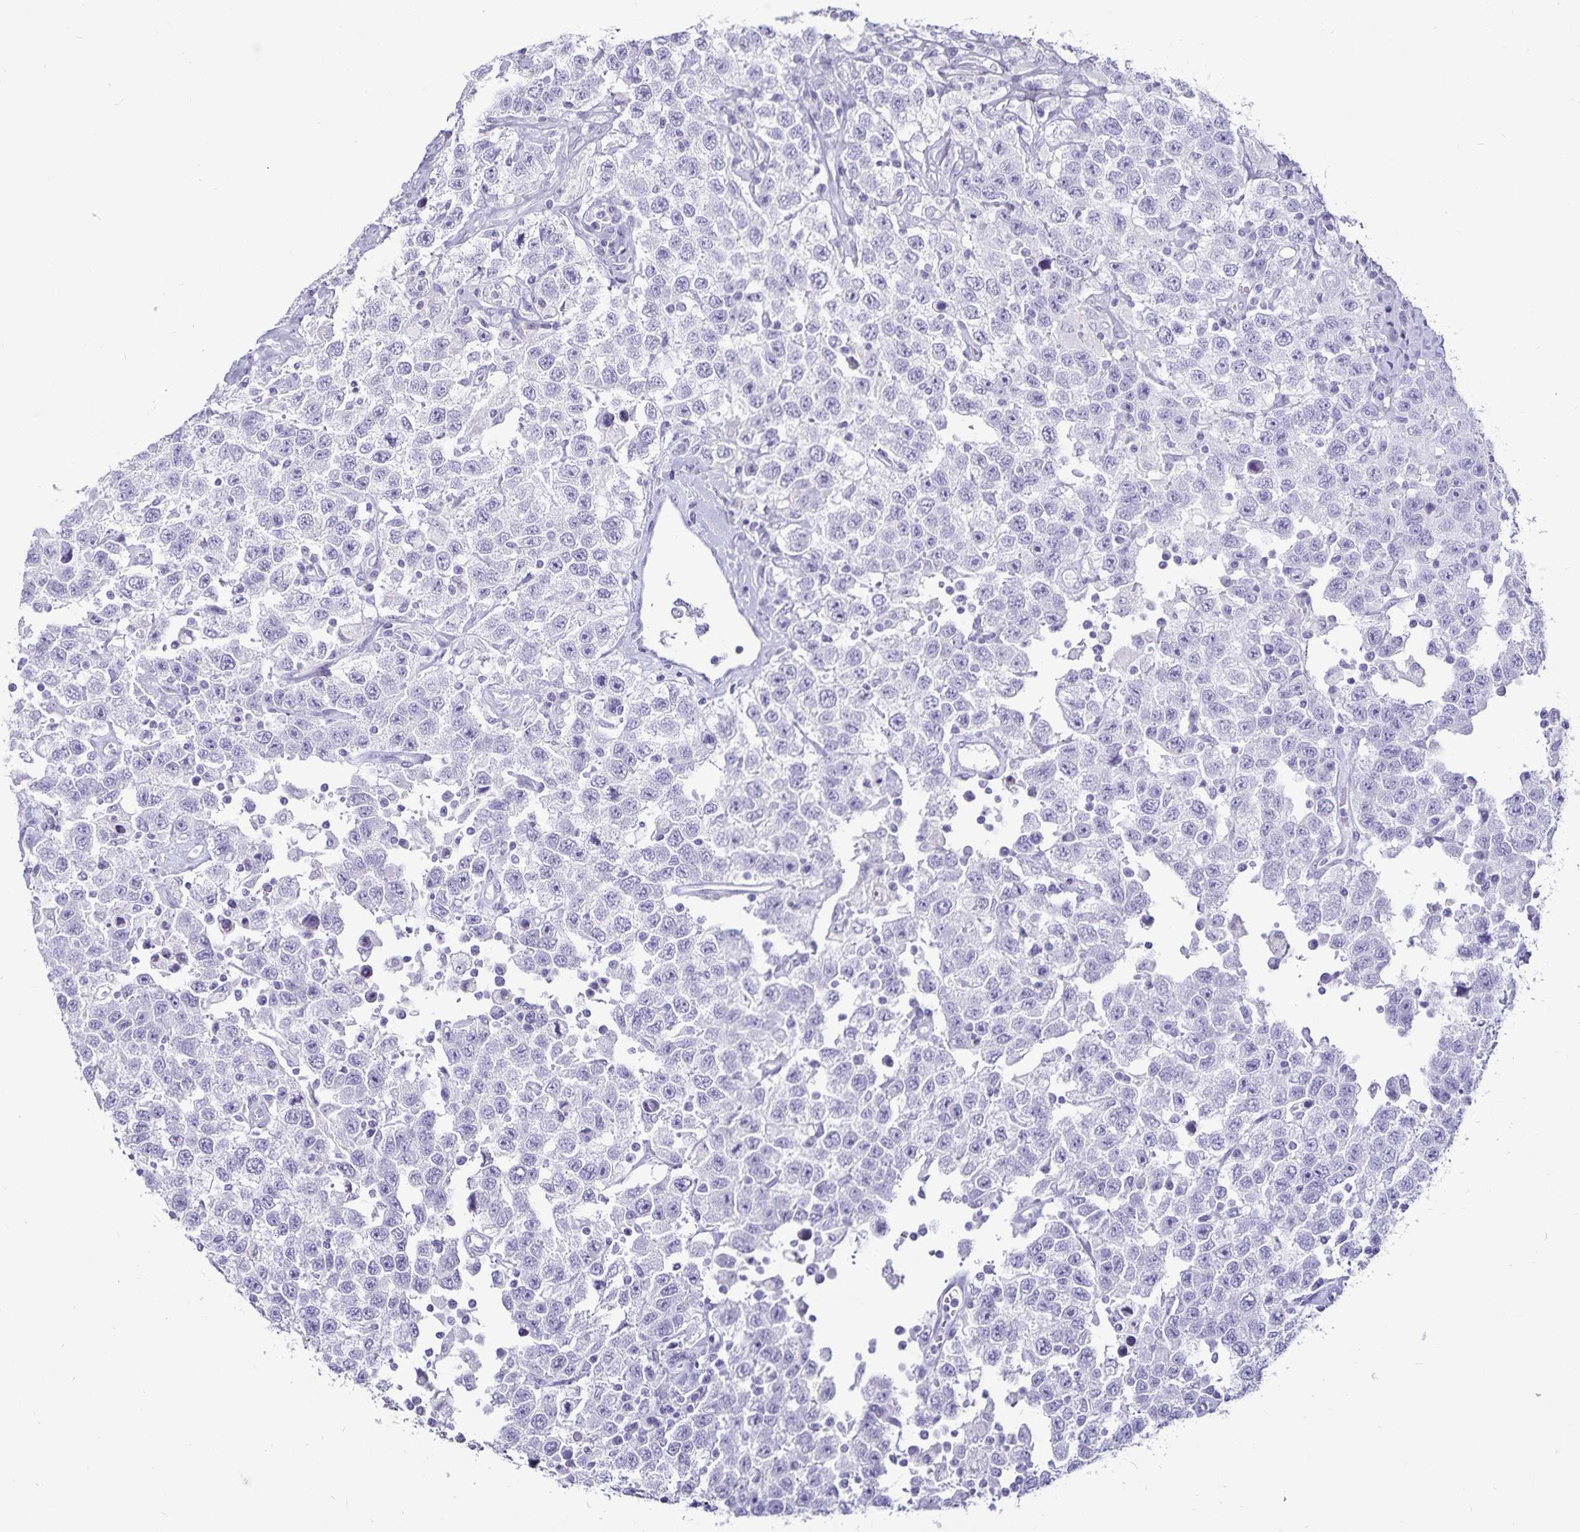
{"staining": {"intensity": "negative", "quantity": "none", "location": "none"}, "tissue": "testis cancer", "cell_type": "Tumor cells", "image_type": "cancer", "snomed": [{"axis": "morphology", "description": "Seminoma, NOS"}, {"axis": "topography", "description": "Testis"}], "caption": "DAB (3,3'-diaminobenzidine) immunohistochemical staining of human seminoma (testis) exhibits no significant expression in tumor cells.", "gene": "DEFA6", "patient": {"sex": "male", "age": 41}}